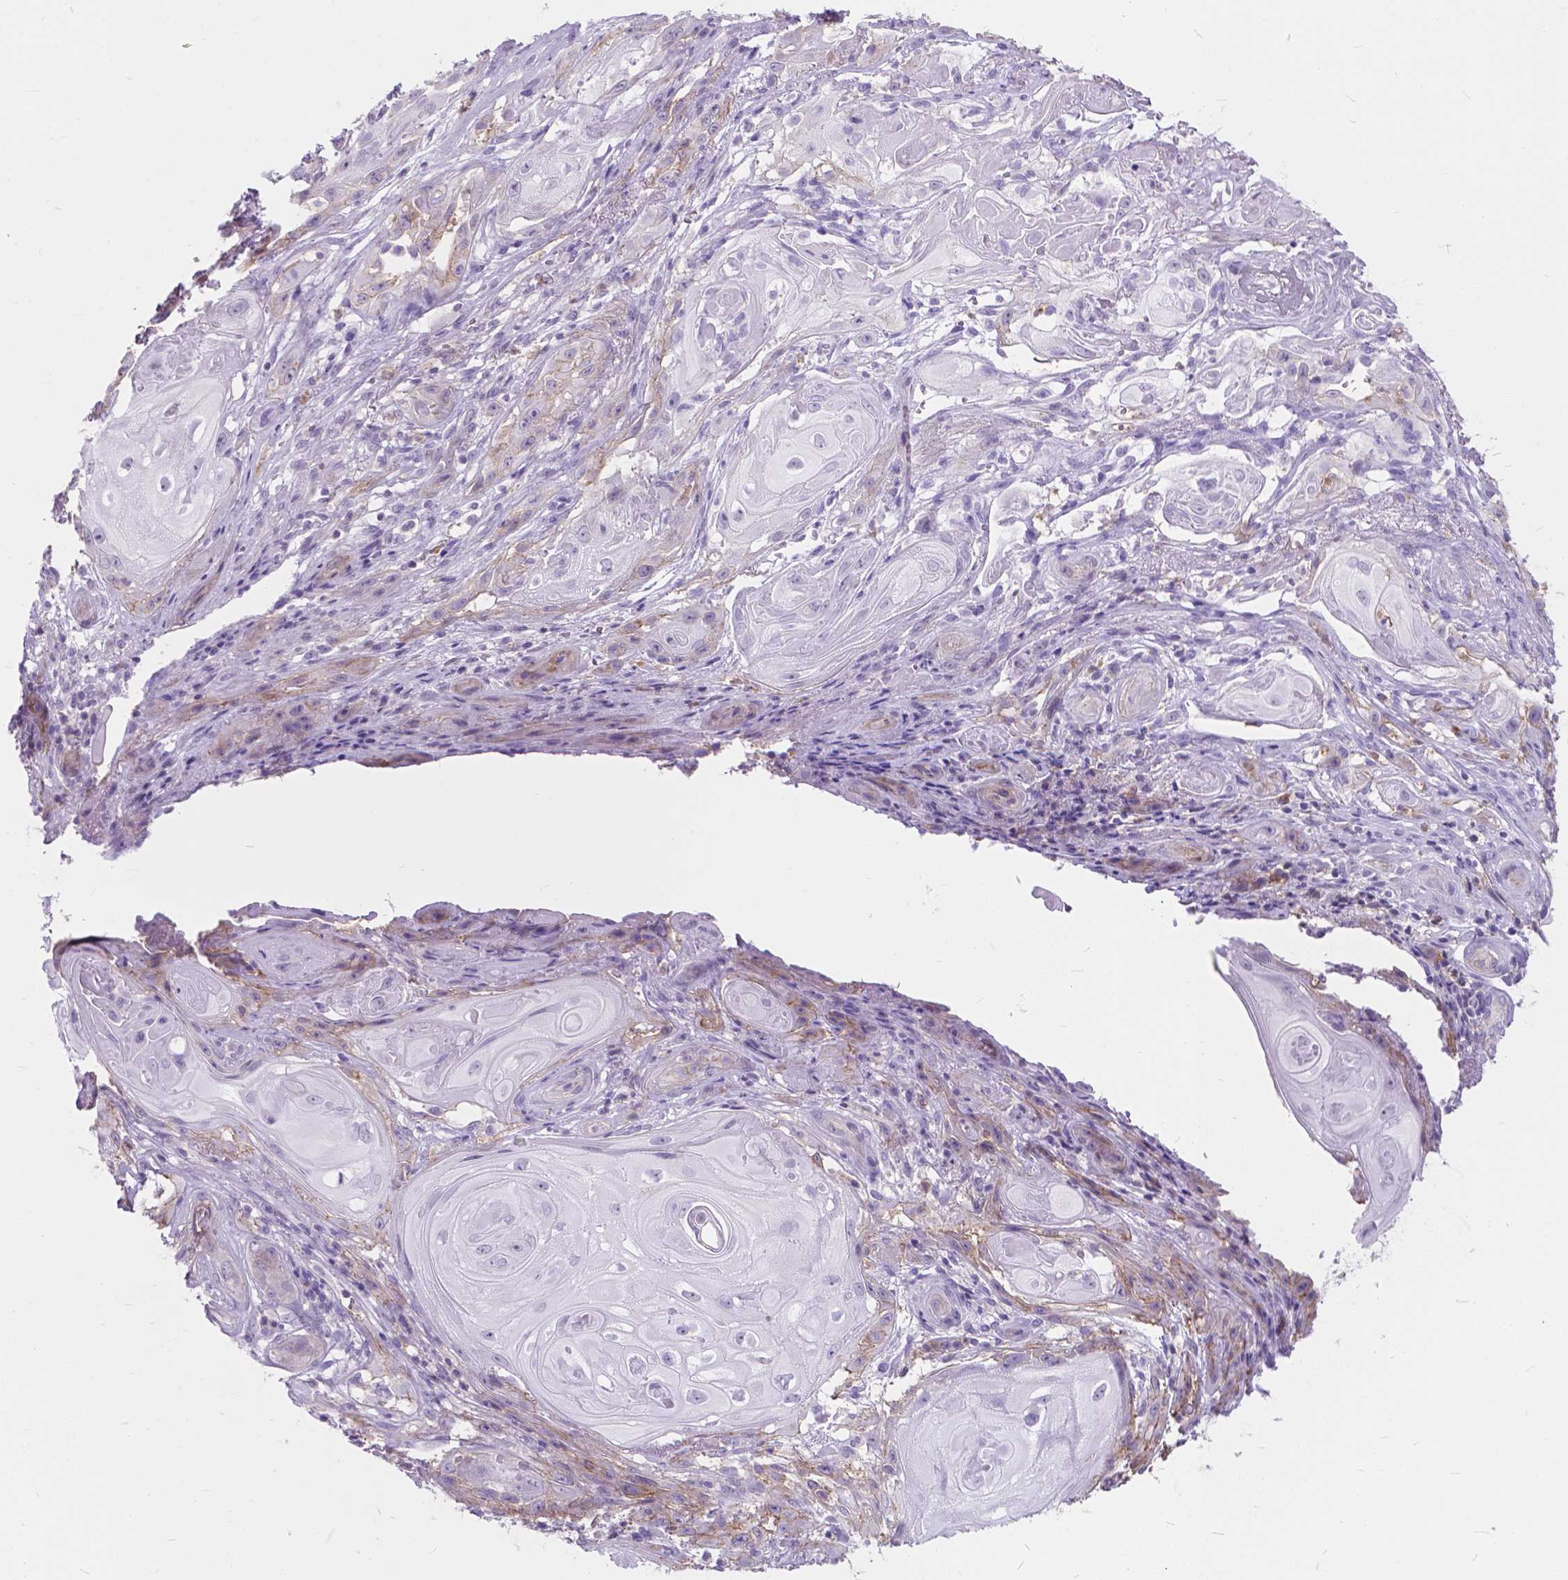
{"staining": {"intensity": "negative", "quantity": "none", "location": "none"}, "tissue": "skin cancer", "cell_type": "Tumor cells", "image_type": "cancer", "snomed": [{"axis": "morphology", "description": "Squamous cell carcinoma, NOS"}, {"axis": "topography", "description": "Skin"}], "caption": "High magnification brightfield microscopy of skin squamous cell carcinoma stained with DAB (3,3'-diaminobenzidine) (brown) and counterstained with hematoxylin (blue): tumor cells show no significant expression. The staining was performed using DAB (3,3'-diaminobenzidine) to visualize the protein expression in brown, while the nuclei were stained in blue with hematoxylin (Magnification: 20x).", "gene": "KIAA0040", "patient": {"sex": "male", "age": 62}}